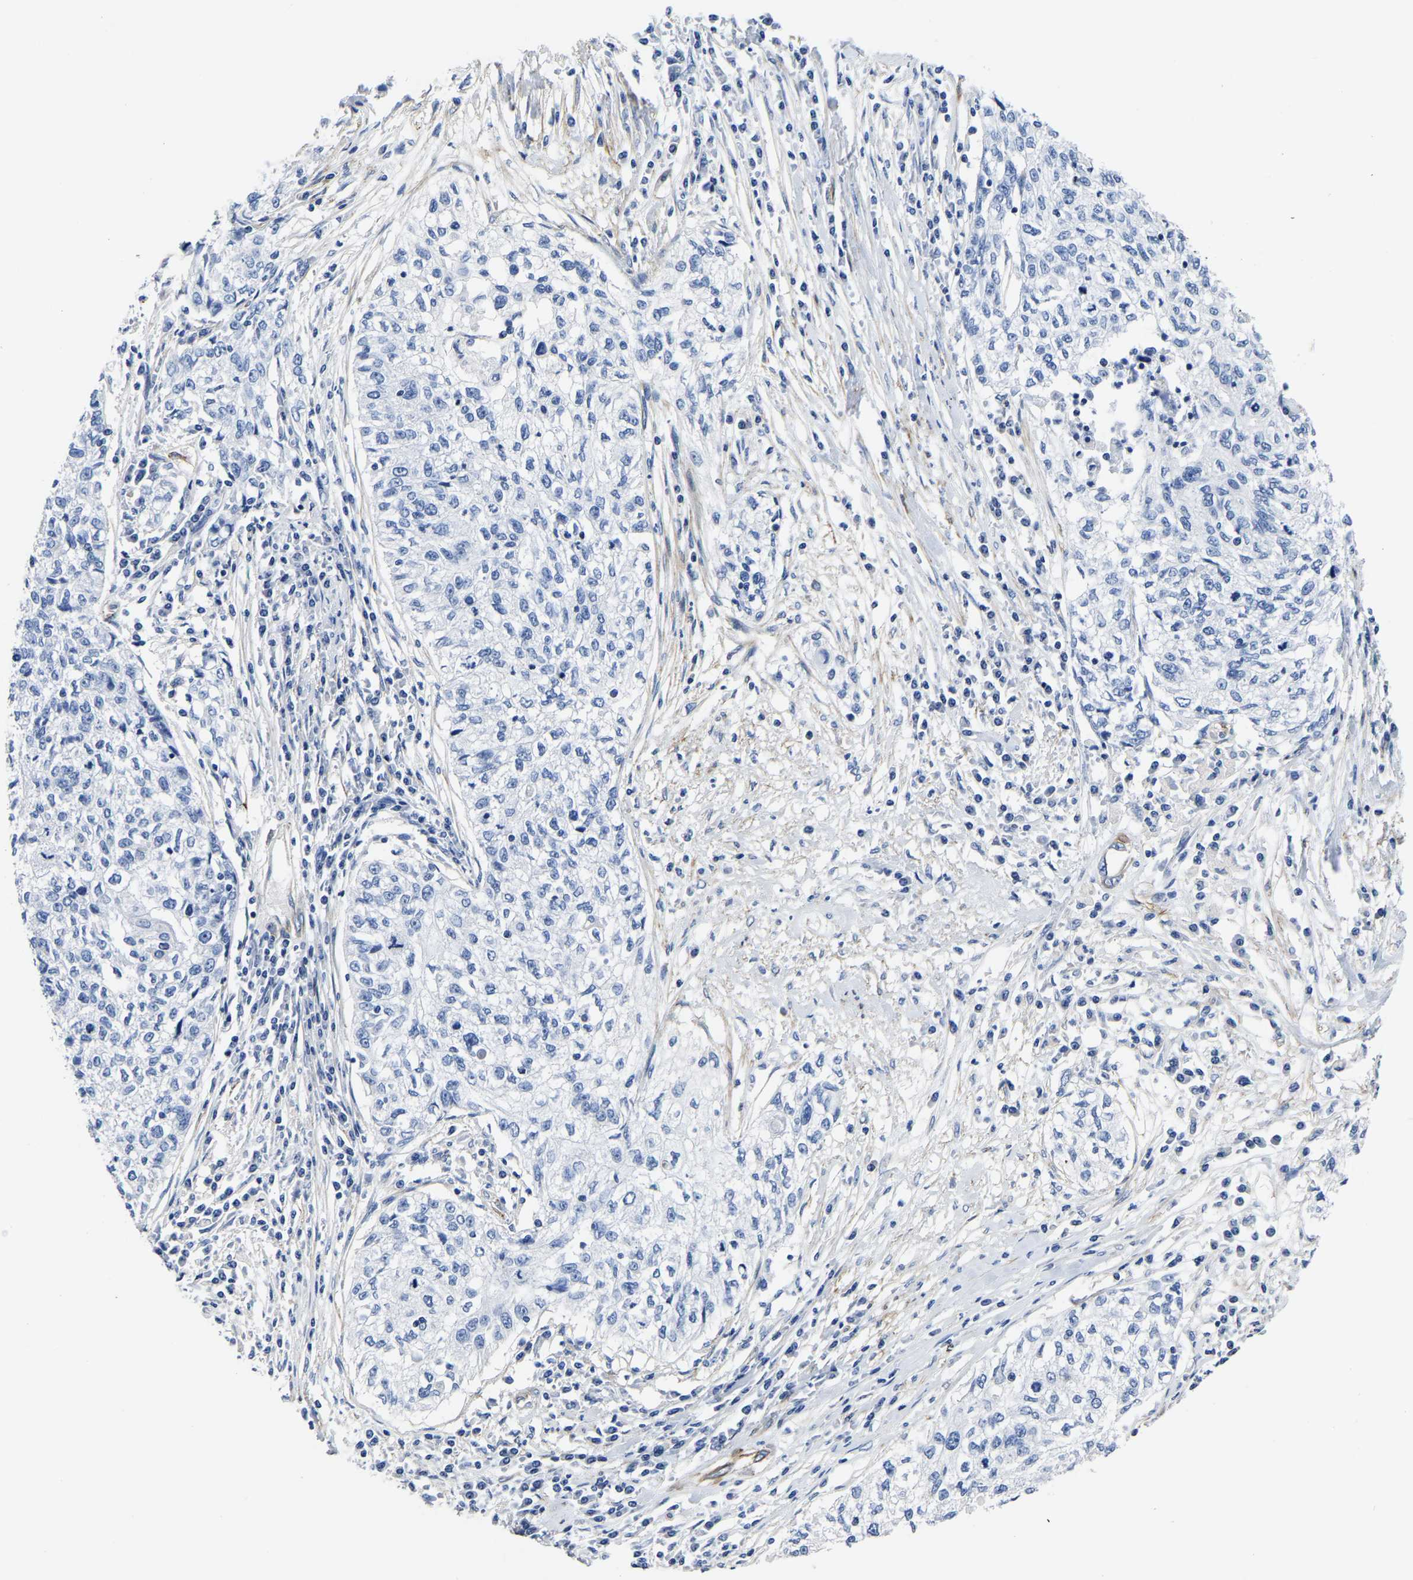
{"staining": {"intensity": "negative", "quantity": "none", "location": "none"}, "tissue": "cervical cancer", "cell_type": "Tumor cells", "image_type": "cancer", "snomed": [{"axis": "morphology", "description": "Squamous cell carcinoma, NOS"}, {"axis": "topography", "description": "Cervix"}], "caption": "An immunohistochemistry histopathology image of cervical cancer is shown. There is no staining in tumor cells of cervical cancer.", "gene": "SLC45A3", "patient": {"sex": "female", "age": 57}}